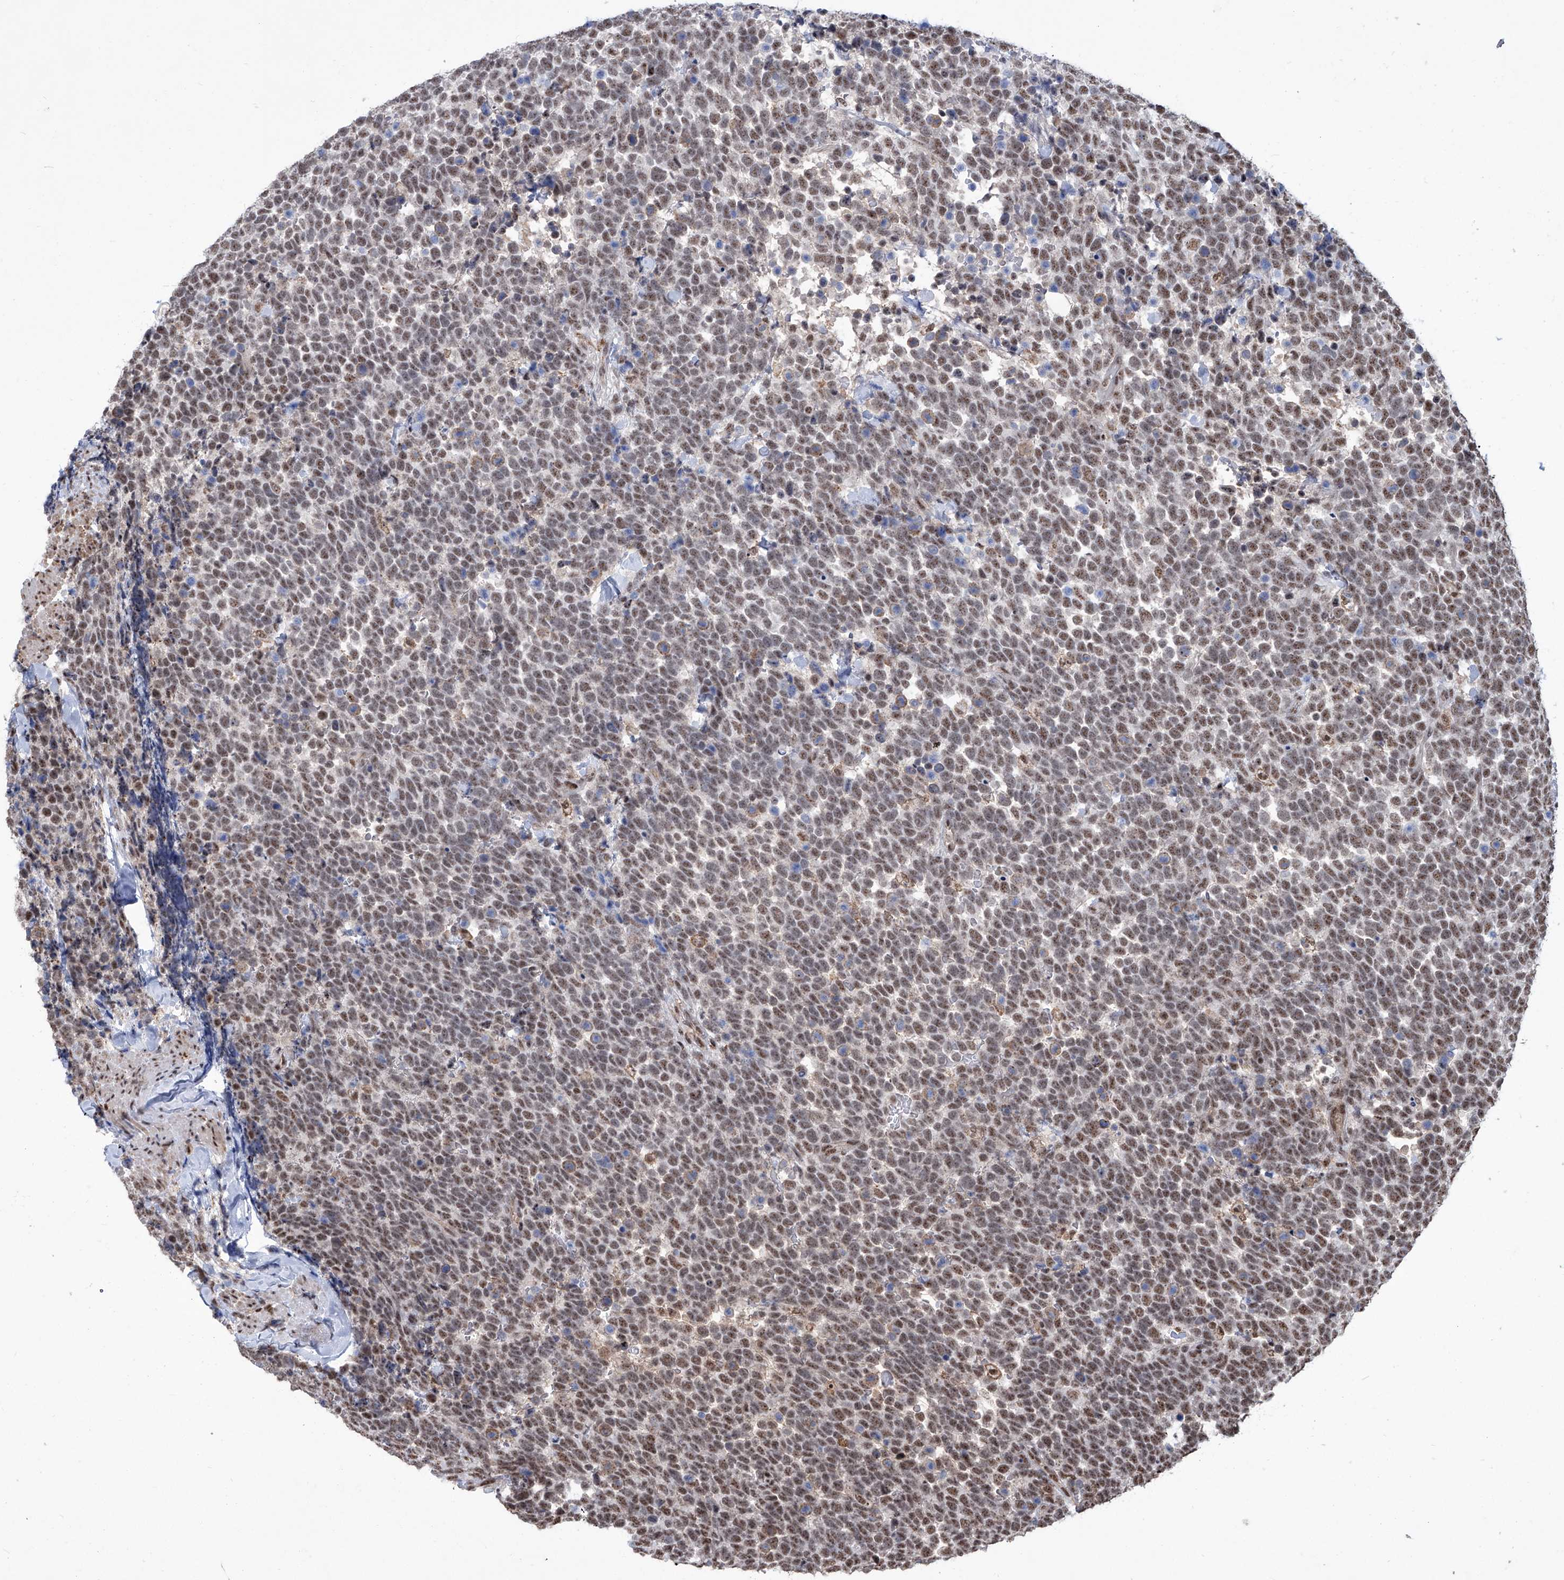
{"staining": {"intensity": "moderate", "quantity": ">75%", "location": "nuclear"}, "tissue": "urothelial cancer", "cell_type": "Tumor cells", "image_type": "cancer", "snomed": [{"axis": "morphology", "description": "Urothelial carcinoma, High grade"}, {"axis": "topography", "description": "Urinary bladder"}], "caption": "Immunohistochemical staining of urothelial cancer reveals medium levels of moderate nuclear staining in about >75% of tumor cells. (DAB IHC, brown staining for protein, blue staining for nuclei).", "gene": "FBXL4", "patient": {"sex": "female", "age": 82}}